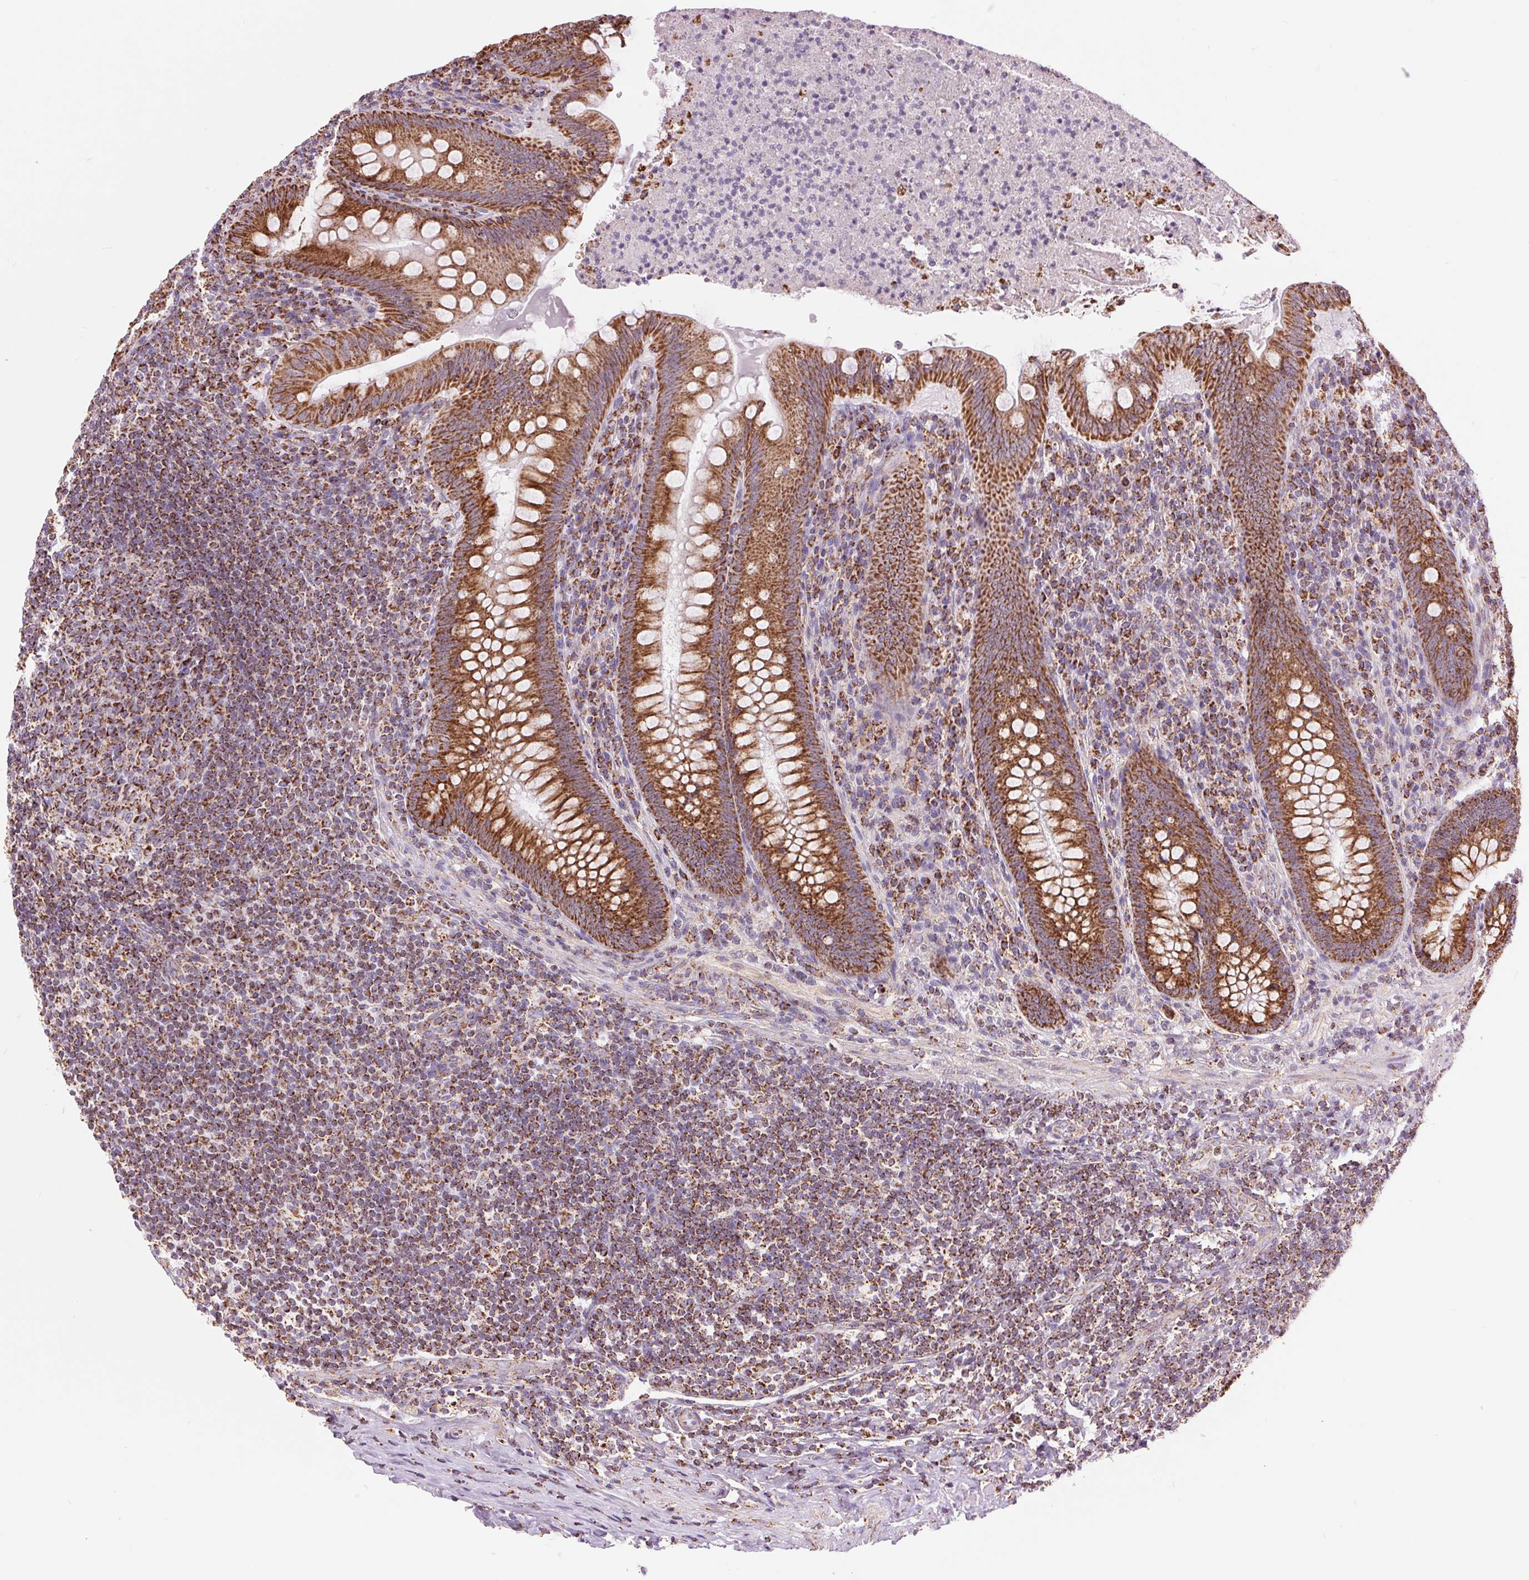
{"staining": {"intensity": "strong", "quantity": ">75%", "location": "cytoplasmic/membranous"}, "tissue": "appendix", "cell_type": "Glandular cells", "image_type": "normal", "snomed": [{"axis": "morphology", "description": "Normal tissue, NOS"}, {"axis": "topography", "description": "Appendix"}], "caption": "IHC histopathology image of unremarkable human appendix stained for a protein (brown), which demonstrates high levels of strong cytoplasmic/membranous expression in approximately >75% of glandular cells.", "gene": "ATP5PB", "patient": {"sex": "male", "age": 47}}